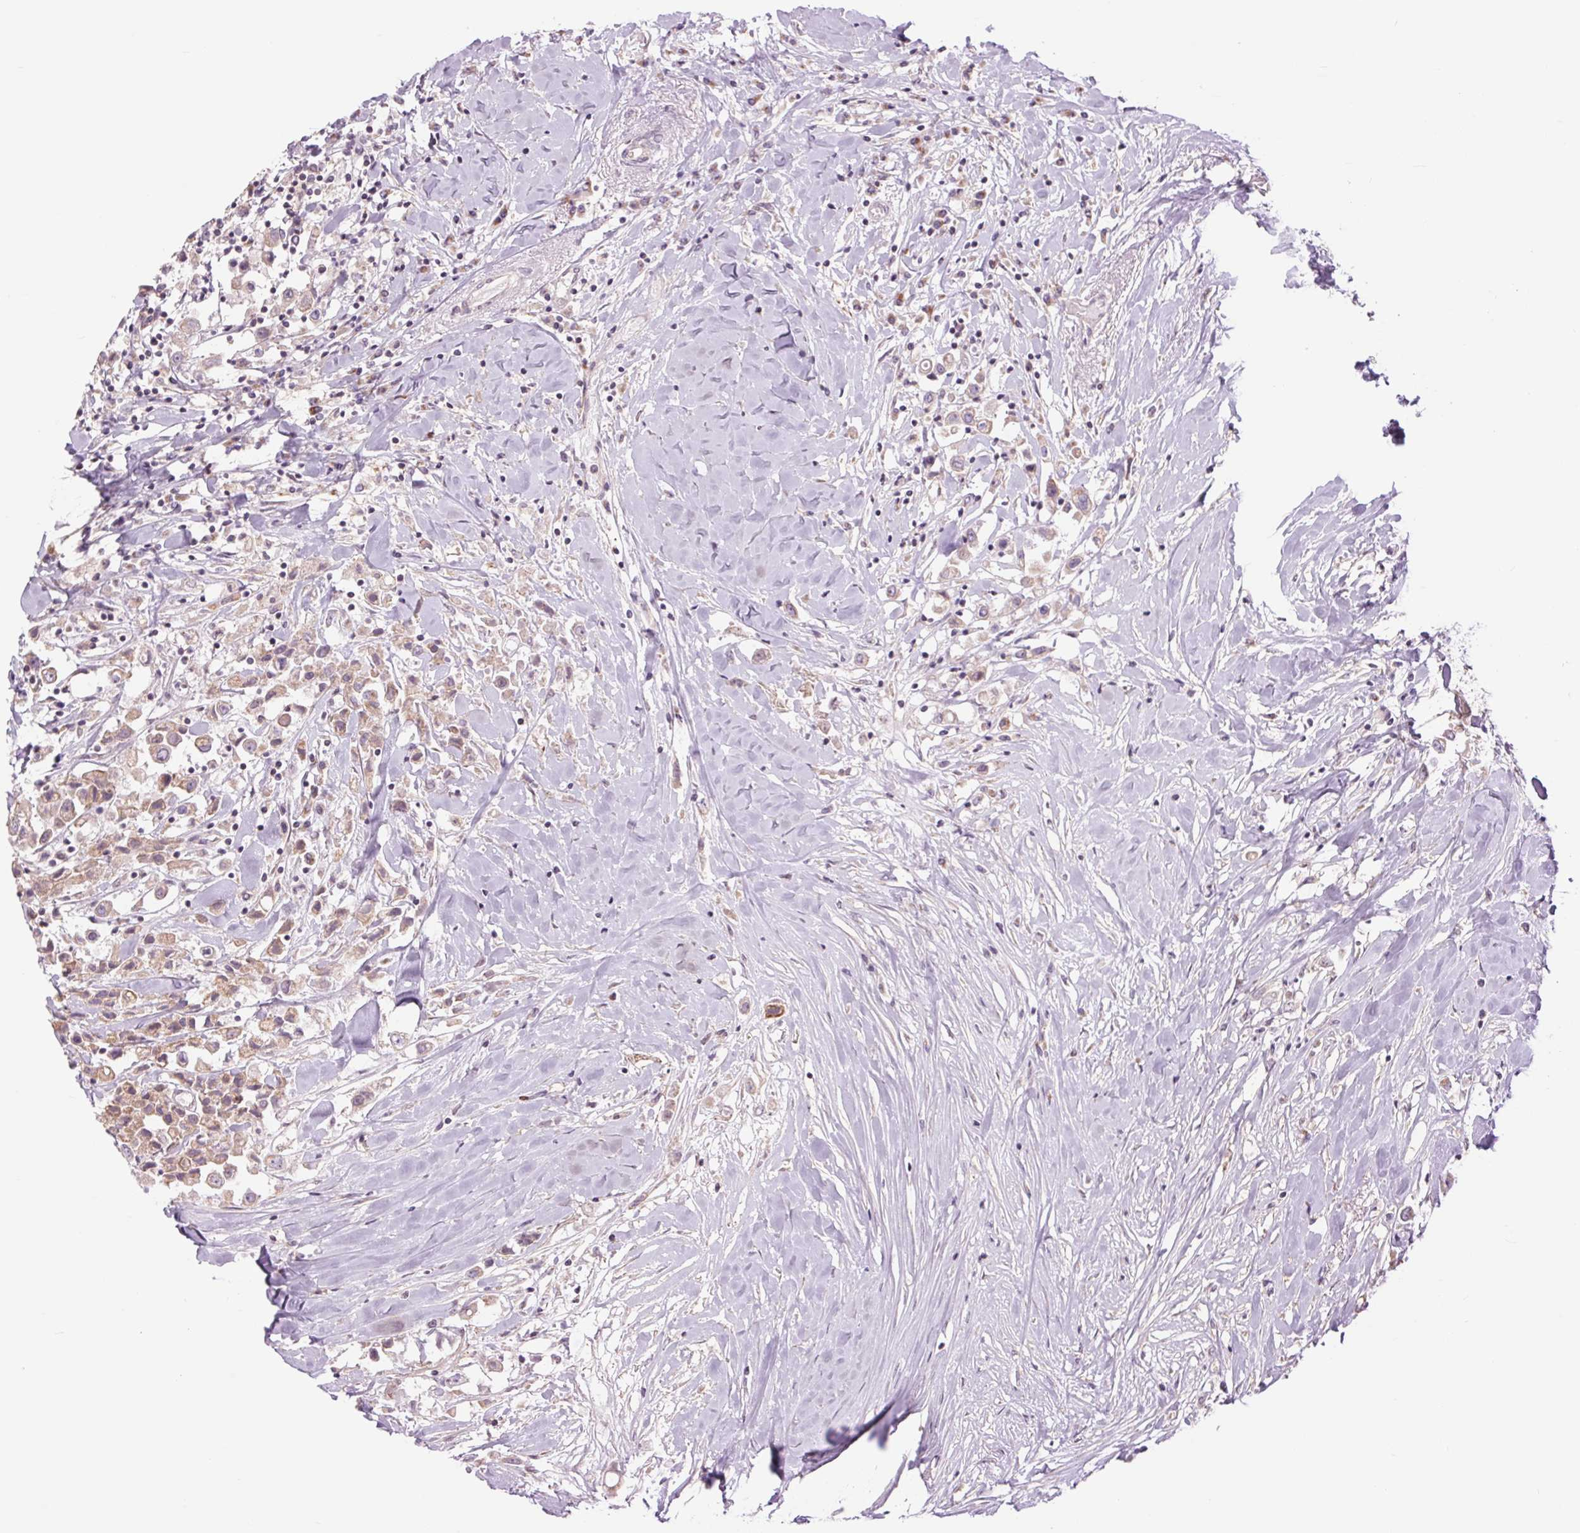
{"staining": {"intensity": "weak", "quantity": "<25%", "location": "cytoplasmic/membranous"}, "tissue": "breast cancer", "cell_type": "Tumor cells", "image_type": "cancer", "snomed": [{"axis": "morphology", "description": "Duct carcinoma"}, {"axis": "topography", "description": "Breast"}], "caption": "Immunohistochemistry (IHC) micrograph of neoplastic tissue: human breast cancer (infiltrating ductal carcinoma) stained with DAB reveals no significant protein expression in tumor cells.", "gene": "CTNNA3", "patient": {"sex": "female", "age": 61}}